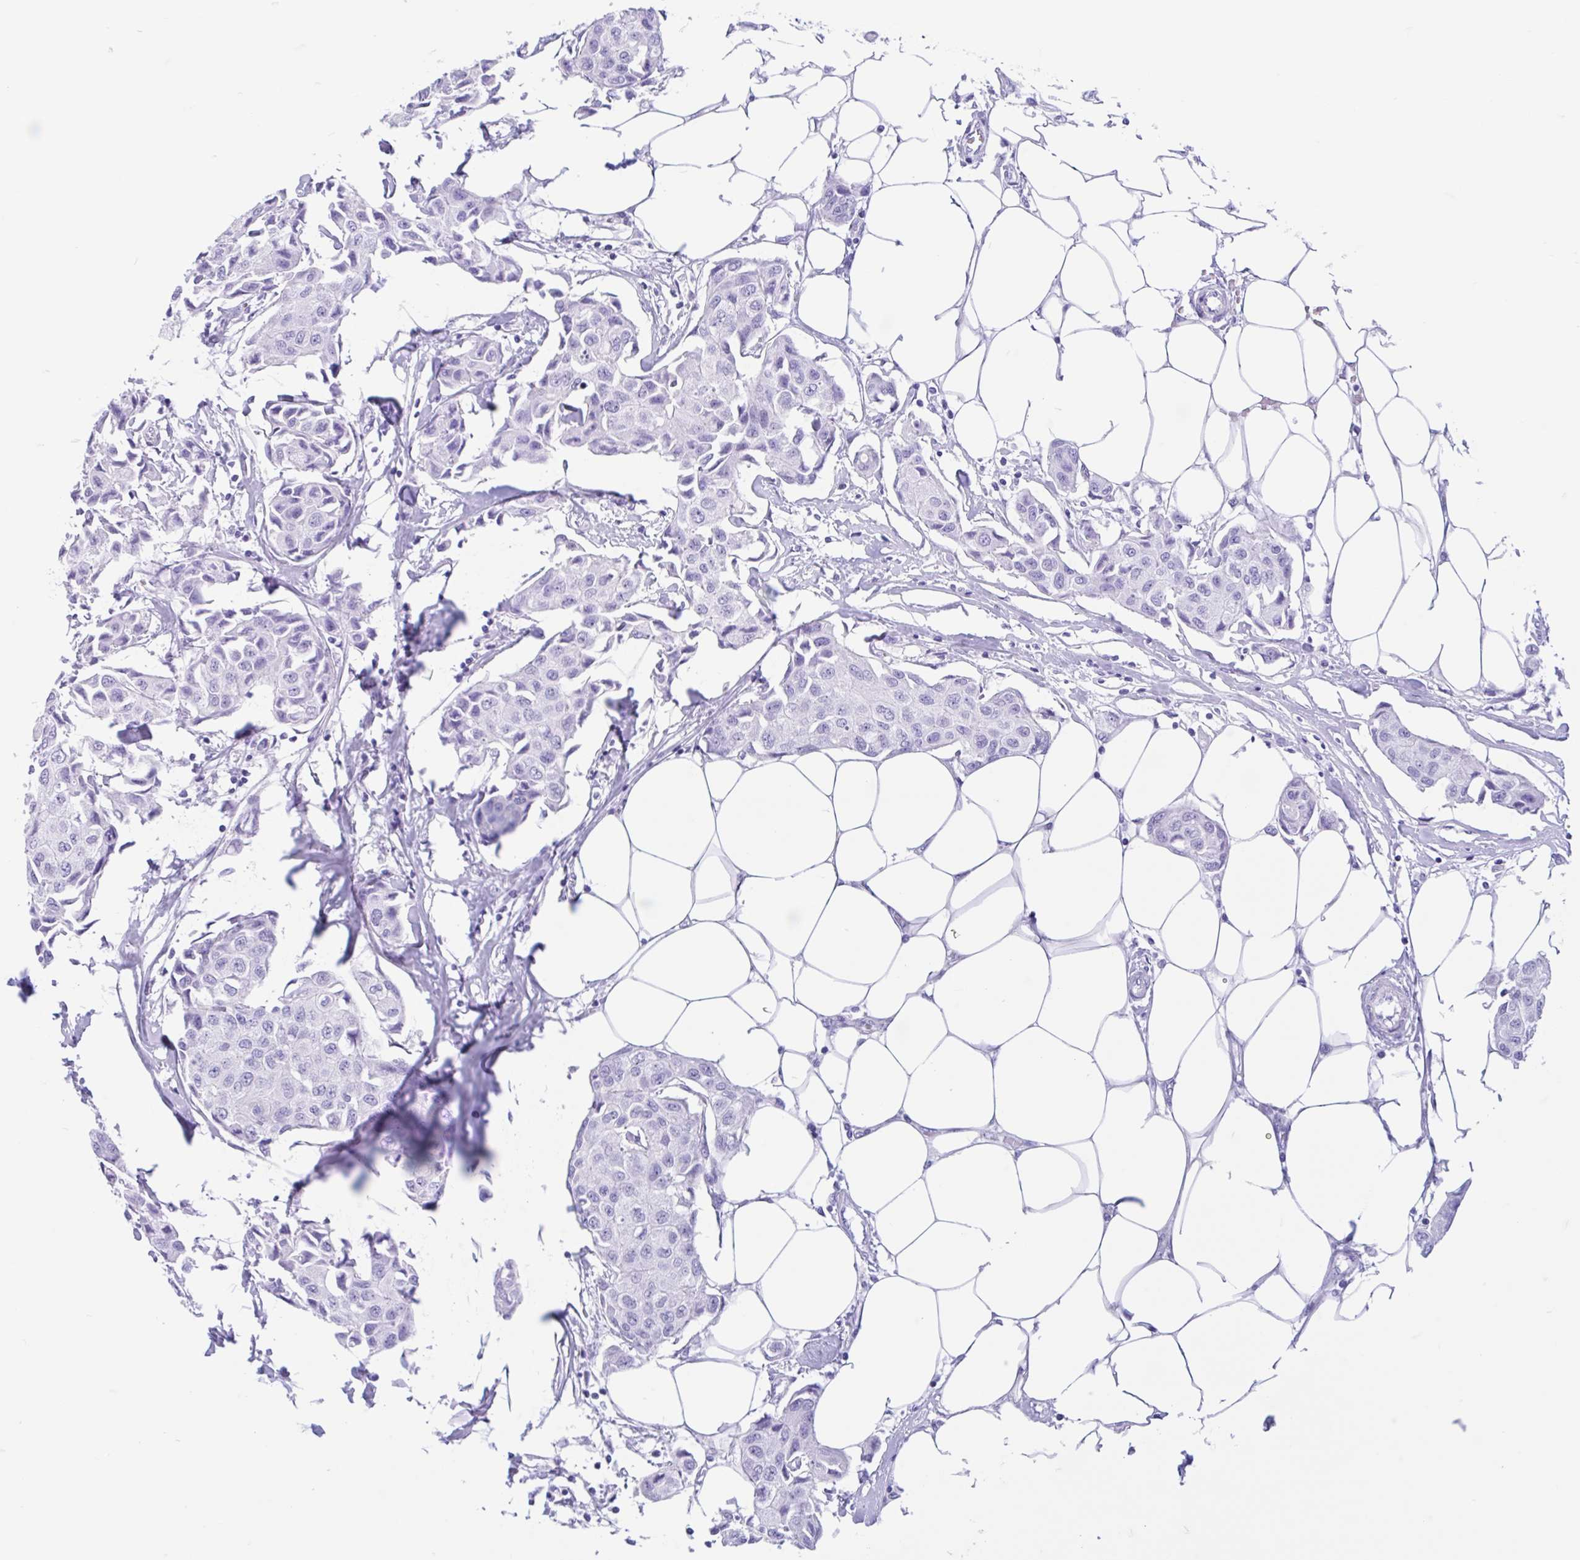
{"staining": {"intensity": "negative", "quantity": "none", "location": "none"}, "tissue": "breast cancer", "cell_type": "Tumor cells", "image_type": "cancer", "snomed": [{"axis": "morphology", "description": "Duct carcinoma"}, {"axis": "topography", "description": "Breast"}, {"axis": "topography", "description": "Lymph node"}], "caption": "The histopathology image reveals no staining of tumor cells in breast cancer.", "gene": "IAPP", "patient": {"sex": "female", "age": 80}}